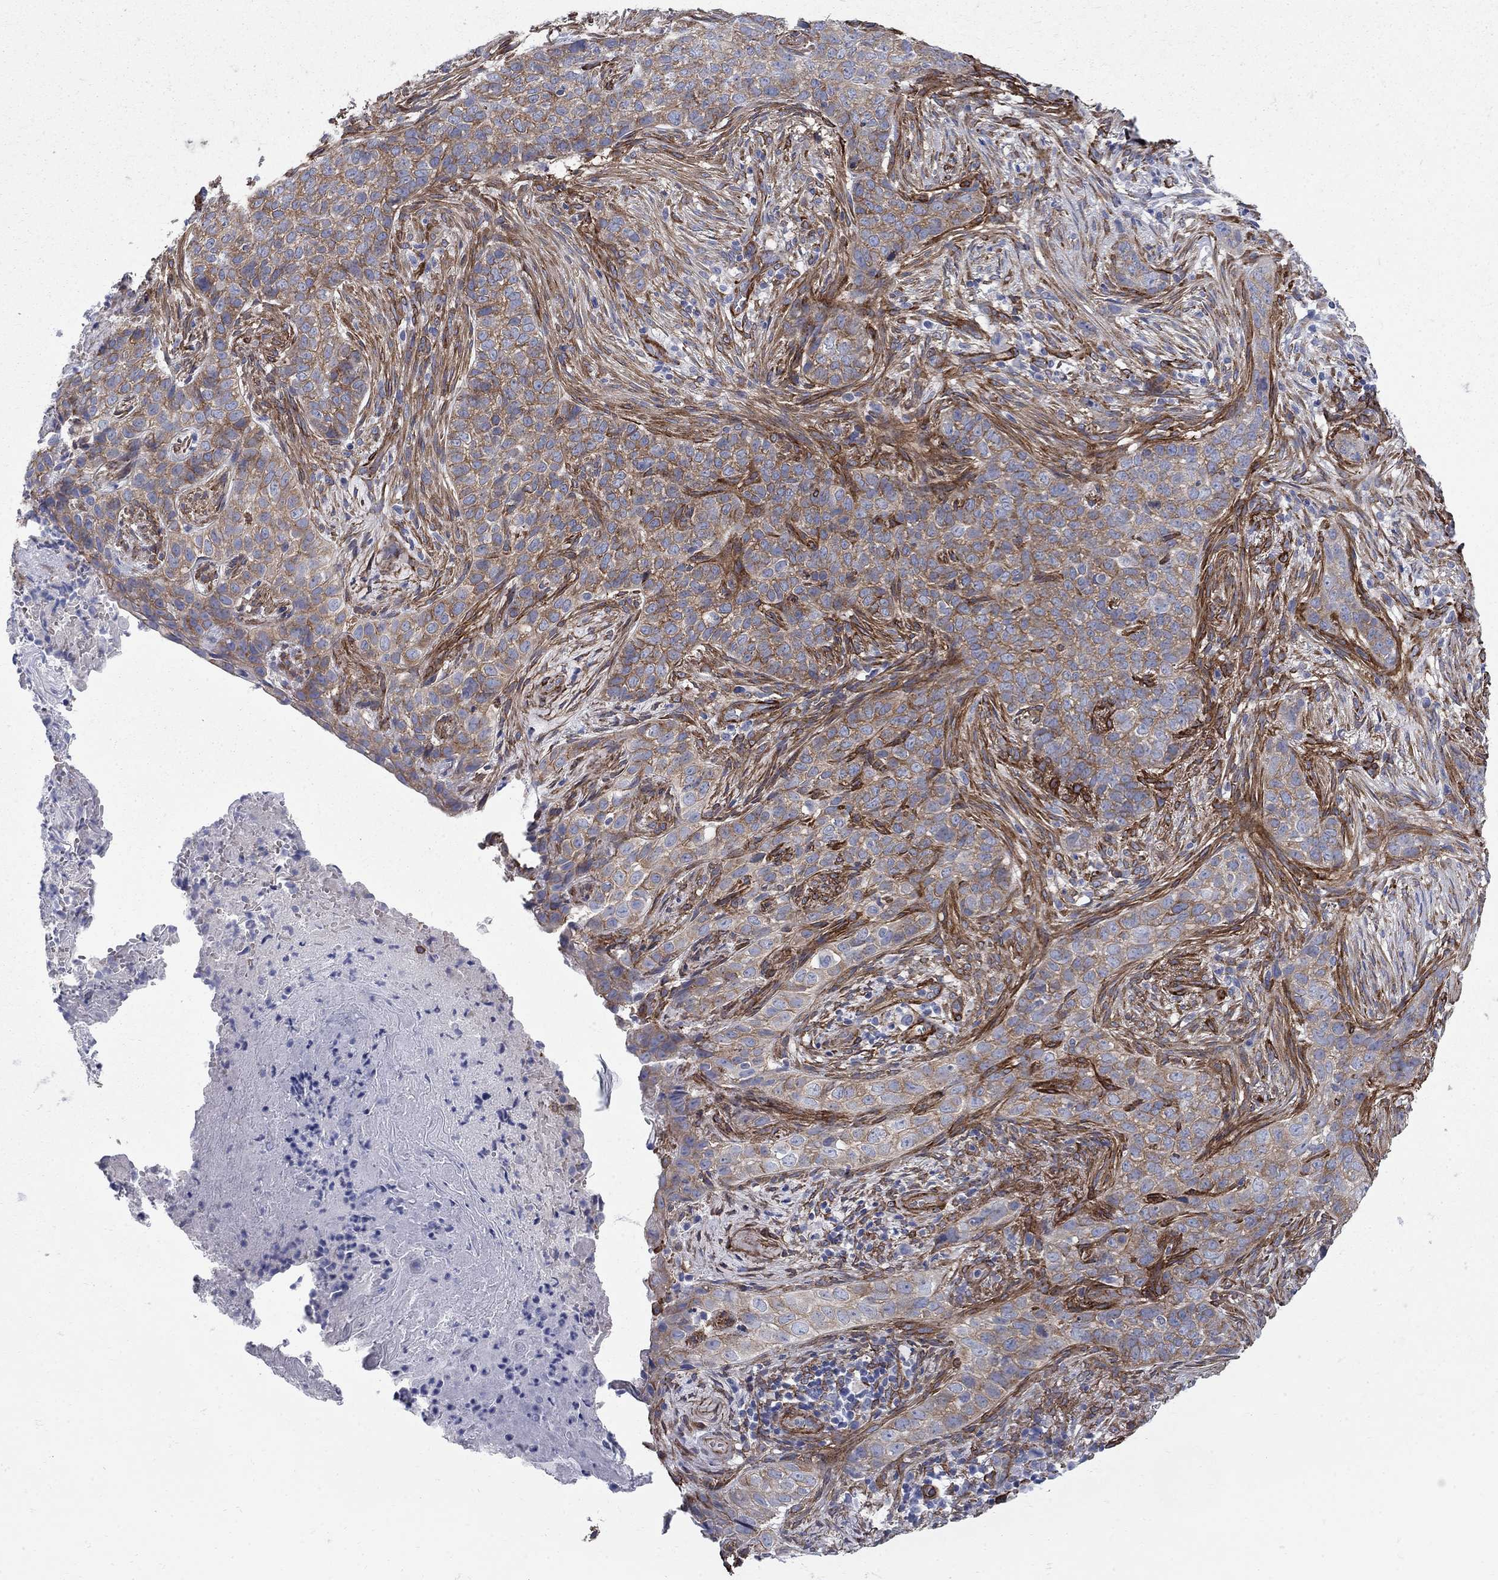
{"staining": {"intensity": "moderate", "quantity": "25%-75%", "location": "cytoplasmic/membranous"}, "tissue": "skin cancer", "cell_type": "Tumor cells", "image_type": "cancer", "snomed": [{"axis": "morphology", "description": "Squamous cell carcinoma, NOS"}, {"axis": "topography", "description": "Skin"}], "caption": "Protein positivity by immunohistochemistry (IHC) shows moderate cytoplasmic/membranous positivity in about 25%-75% of tumor cells in skin squamous cell carcinoma.", "gene": "SEPTIN8", "patient": {"sex": "male", "age": 88}}